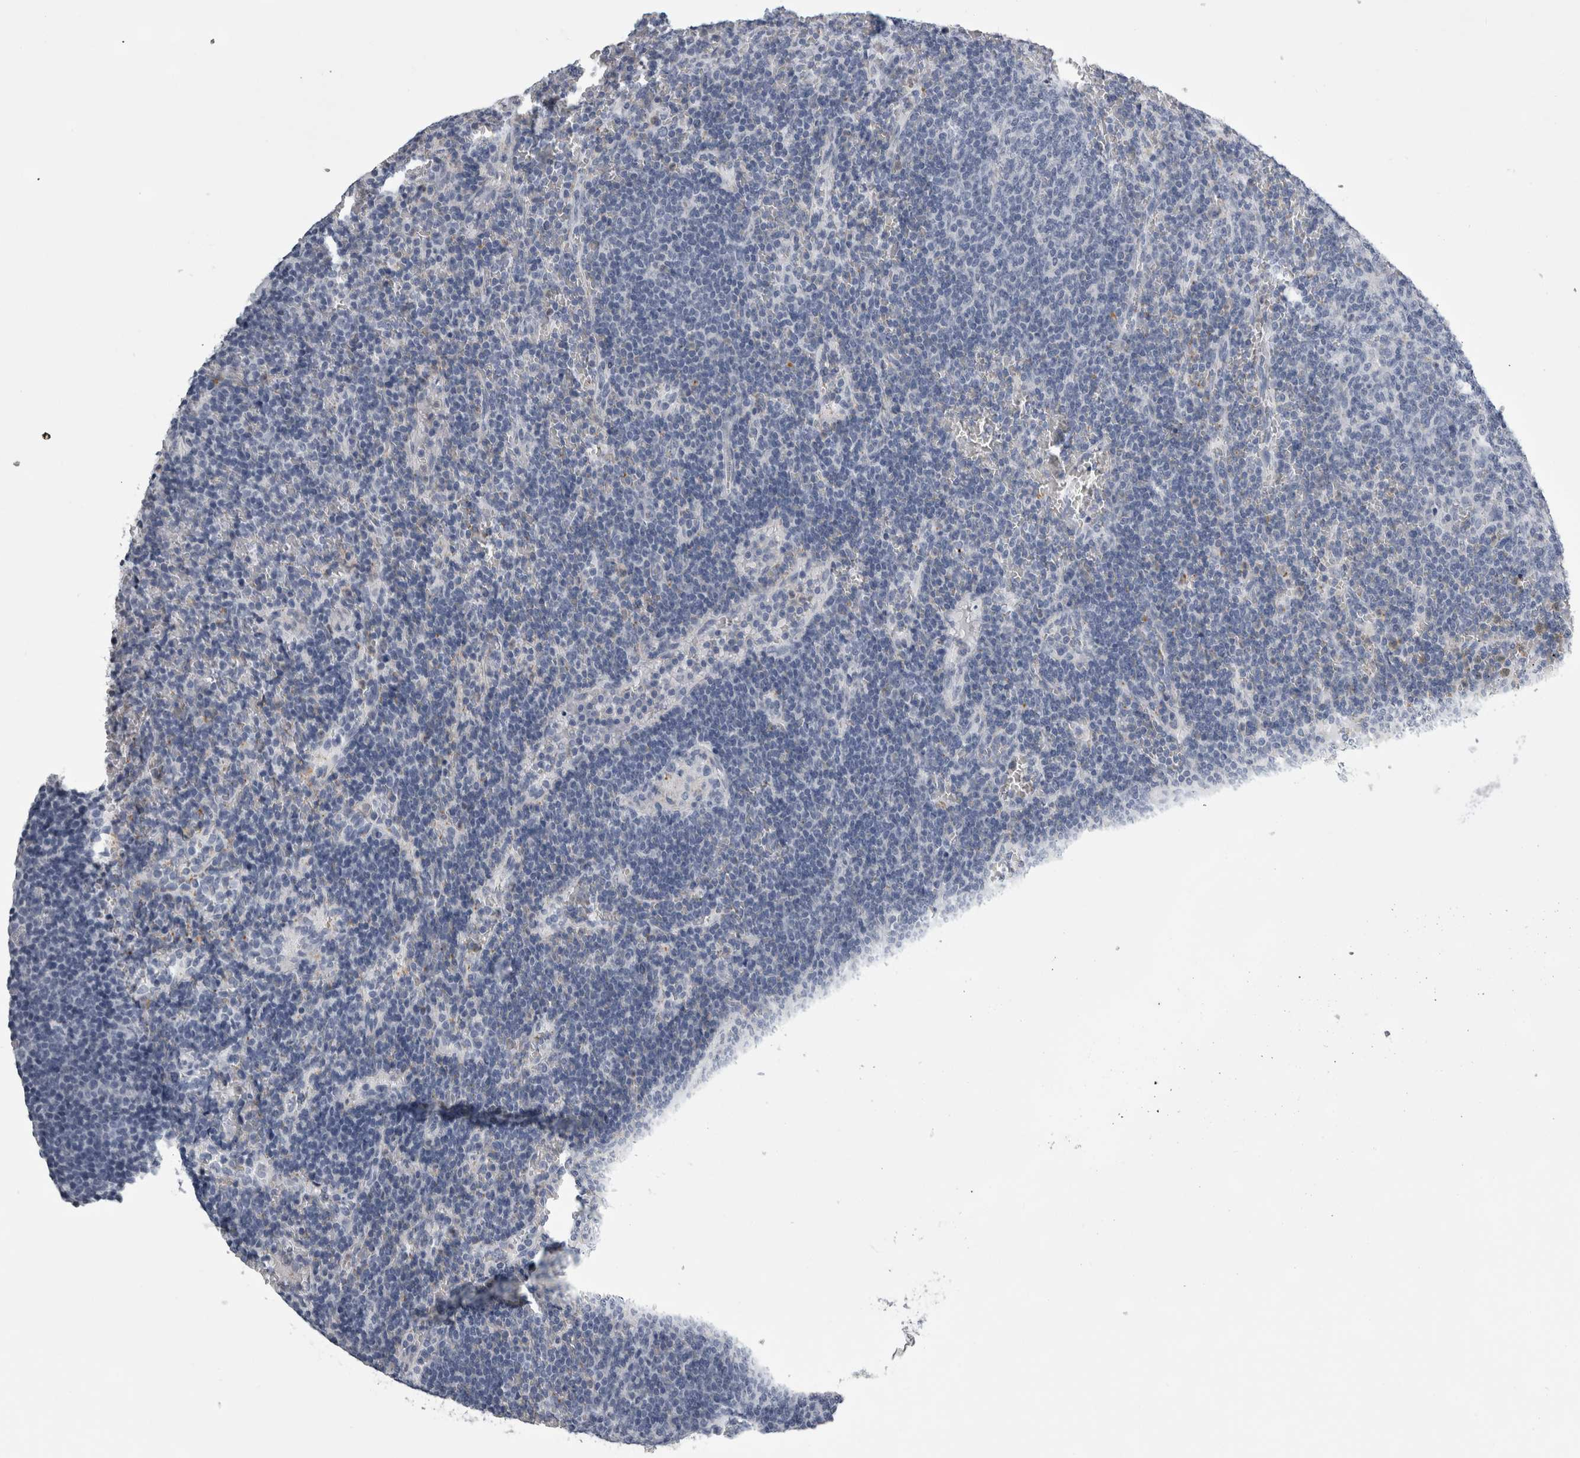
{"staining": {"intensity": "negative", "quantity": "none", "location": "none"}, "tissue": "lymphoma", "cell_type": "Tumor cells", "image_type": "cancer", "snomed": [{"axis": "morphology", "description": "Malignant lymphoma, non-Hodgkin's type, Low grade"}, {"axis": "topography", "description": "Spleen"}], "caption": "The immunohistochemistry (IHC) image has no significant positivity in tumor cells of malignant lymphoma, non-Hodgkin's type (low-grade) tissue. Brightfield microscopy of immunohistochemistry stained with DAB (brown) and hematoxylin (blue), captured at high magnification.", "gene": "ALDH8A1", "patient": {"sex": "female", "age": 50}}